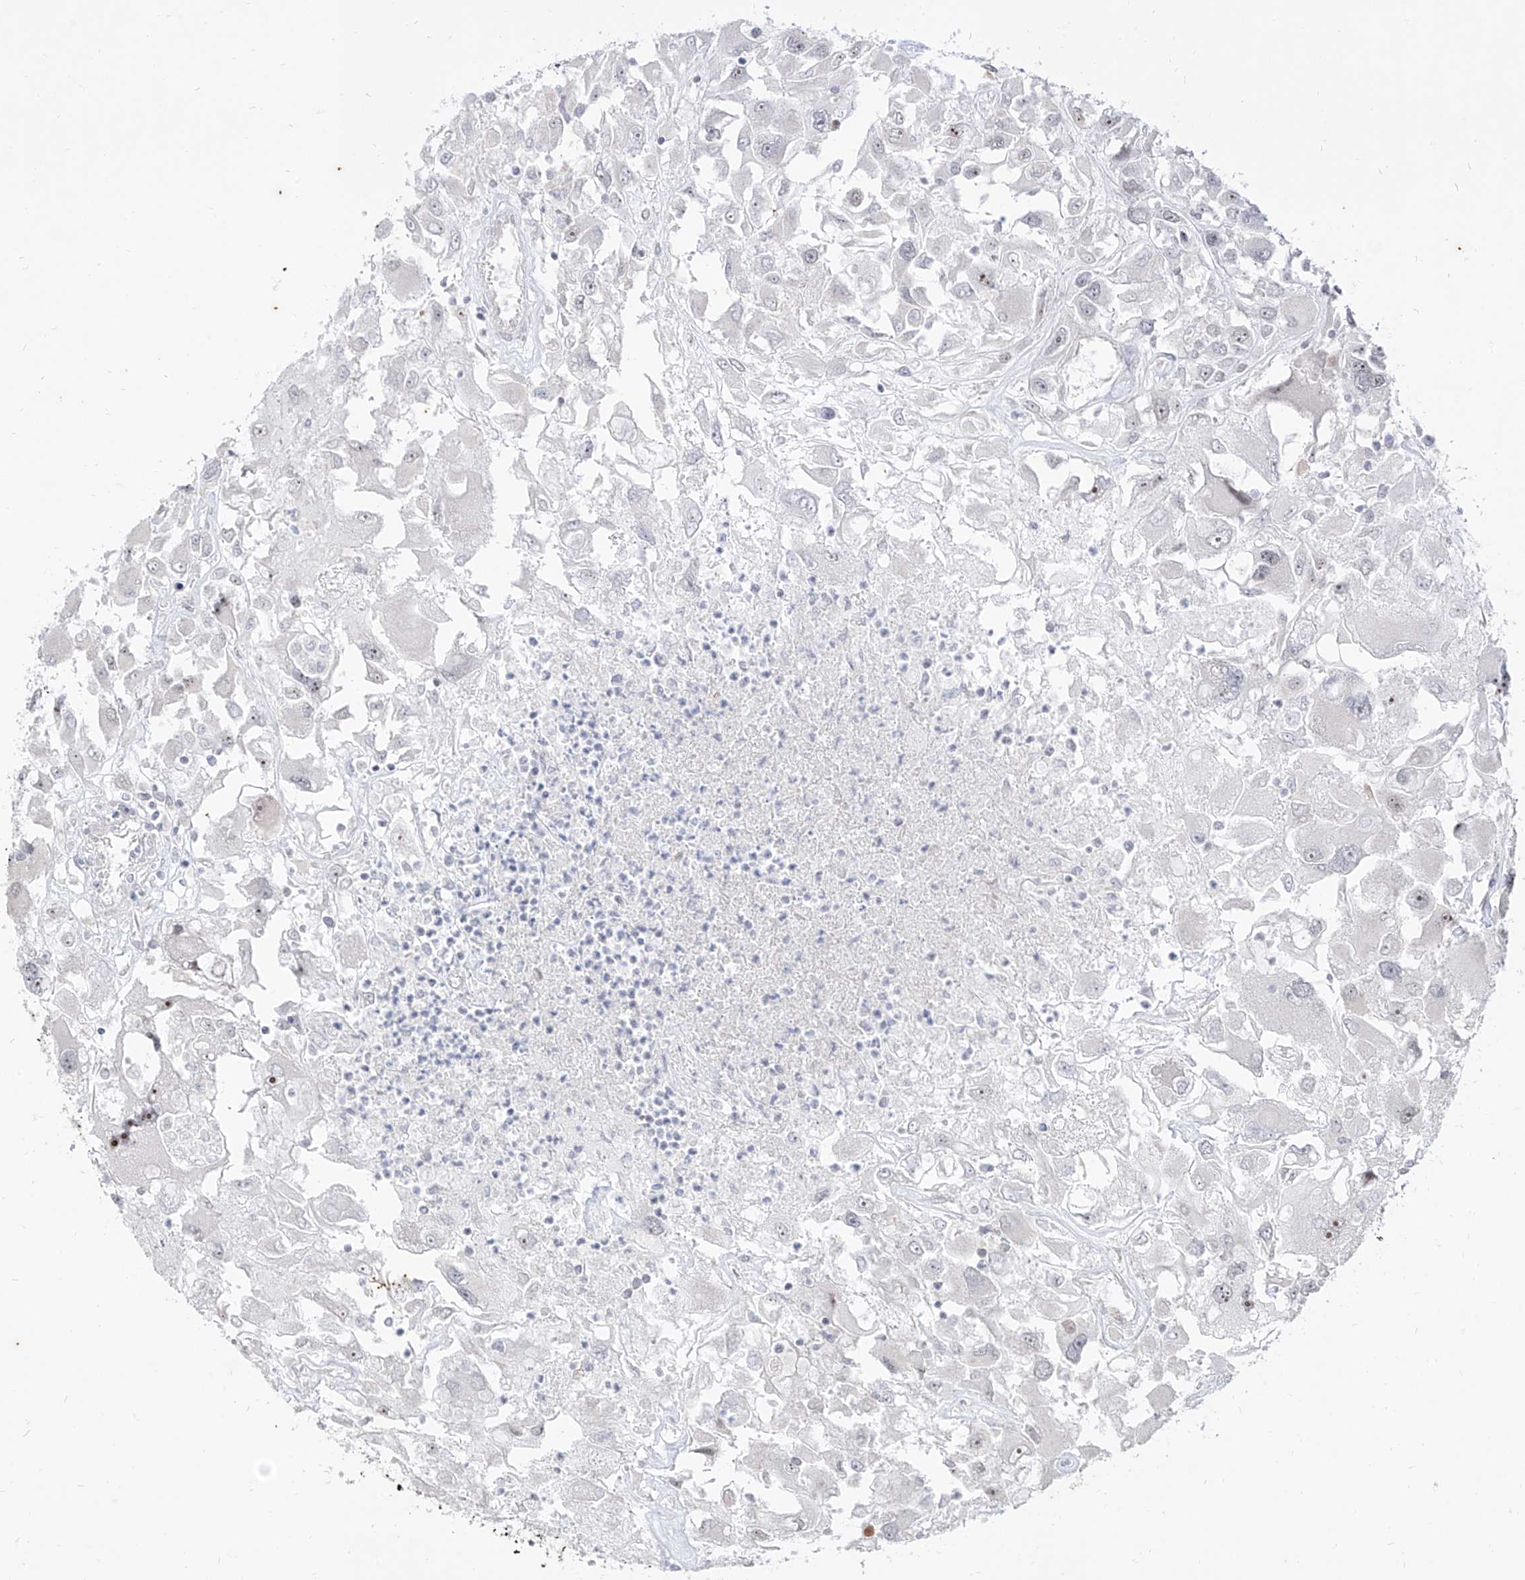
{"staining": {"intensity": "negative", "quantity": "none", "location": "none"}, "tissue": "renal cancer", "cell_type": "Tumor cells", "image_type": "cancer", "snomed": [{"axis": "morphology", "description": "Adenocarcinoma, NOS"}, {"axis": "topography", "description": "Kidney"}], "caption": "Protein analysis of adenocarcinoma (renal) exhibits no significant expression in tumor cells. (Stains: DAB immunohistochemistry with hematoxylin counter stain, Microscopy: brightfield microscopy at high magnification).", "gene": "PHF20L1", "patient": {"sex": "female", "age": 52}}